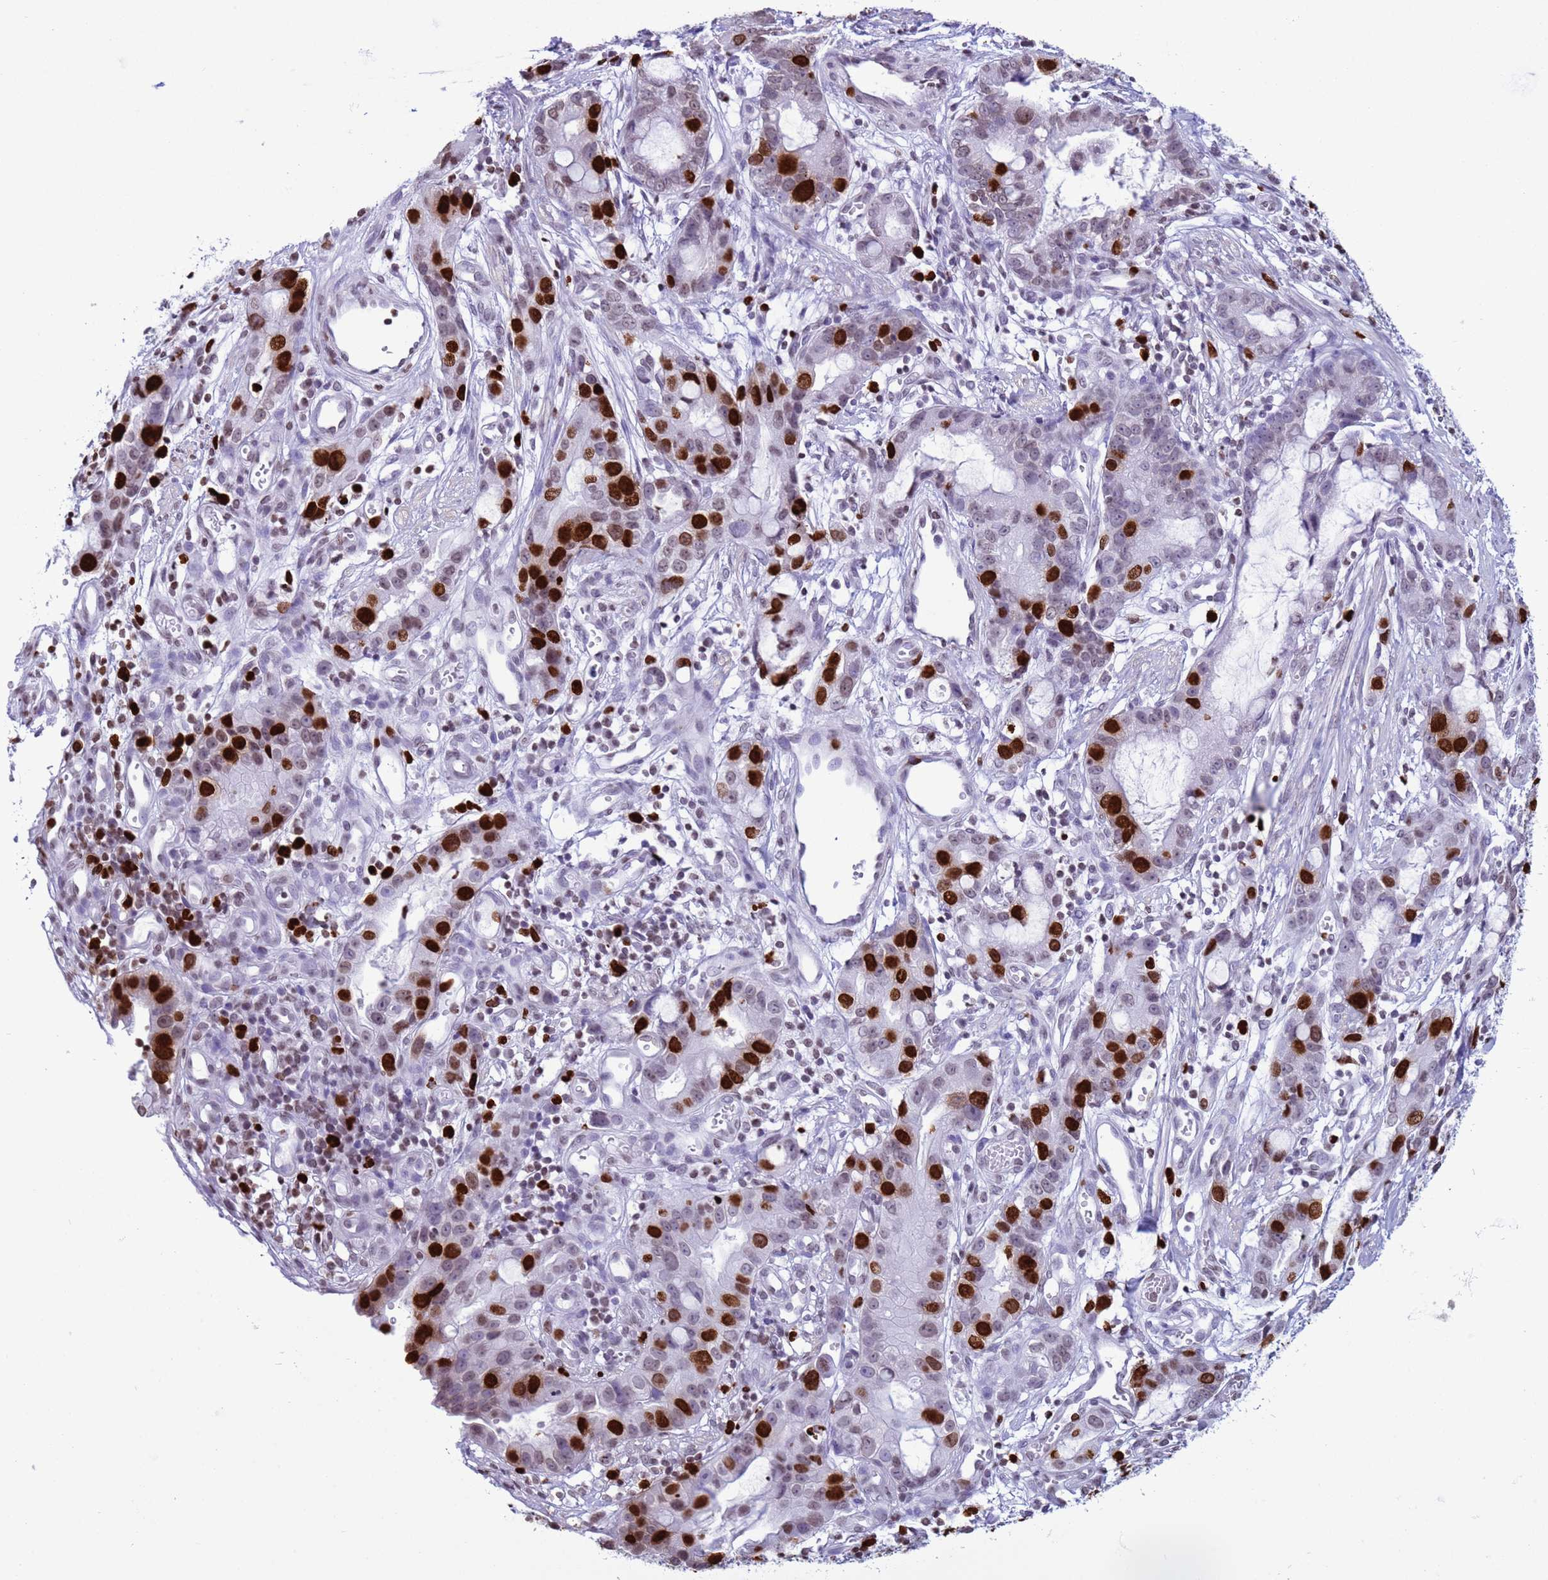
{"staining": {"intensity": "strong", "quantity": "25%-75%", "location": "nuclear"}, "tissue": "stomach cancer", "cell_type": "Tumor cells", "image_type": "cancer", "snomed": [{"axis": "morphology", "description": "Adenocarcinoma, NOS"}, {"axis": "topography", "description": "Stomach"}], "caption": "Stomach cancer (adenocarcinoma) stained for a protein demonstrates strong nuclear positivity in tumor cells. (Stains: DAB in brown, nuclei in blue, Microscopy: brightfield microscopy at high magnification).", "gene": "H4C8", "patient": {"sex": "male", "age": 55}}